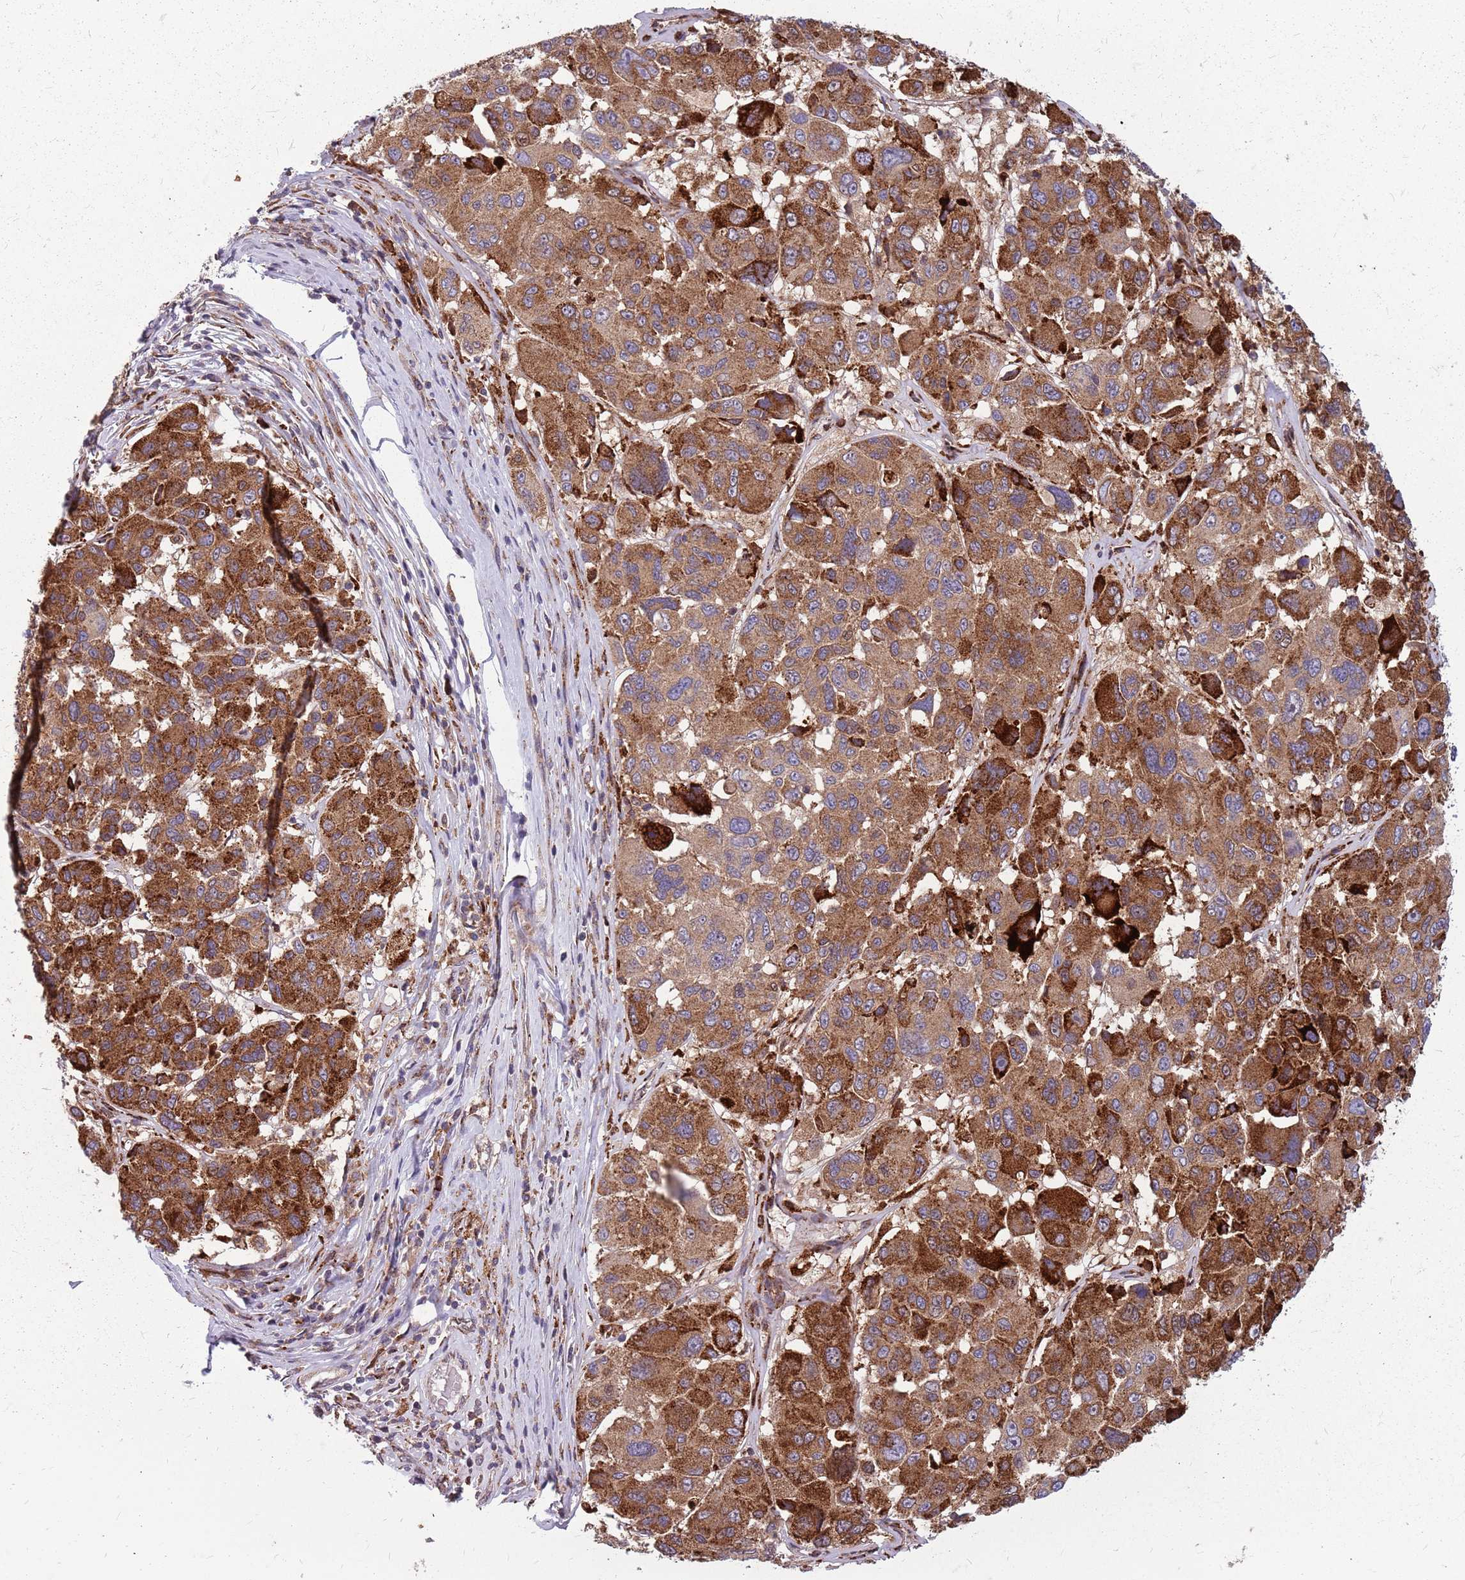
{"staining": {"intensity": "moderate", "quantity": ">75%", "location": "cytoplasmic/membranous"}, "tissue": "melanoma", "cell_type": "Tumor cells", "image_type": "cancer", "snomed": [{"axis": "morphology", "description": "Malignant melanoma, NOS"}, {"axis": "topography", "description": "Skin"}], "caption": "A high-resolution micrograph shows immunohistochemistry staining of malignant melanoma, which reveals moderate cytoplasmic/membranous expression in about >75% of tumor cells.", "gene": "NME4", "patient": {"sex": "female", "age": 66}}